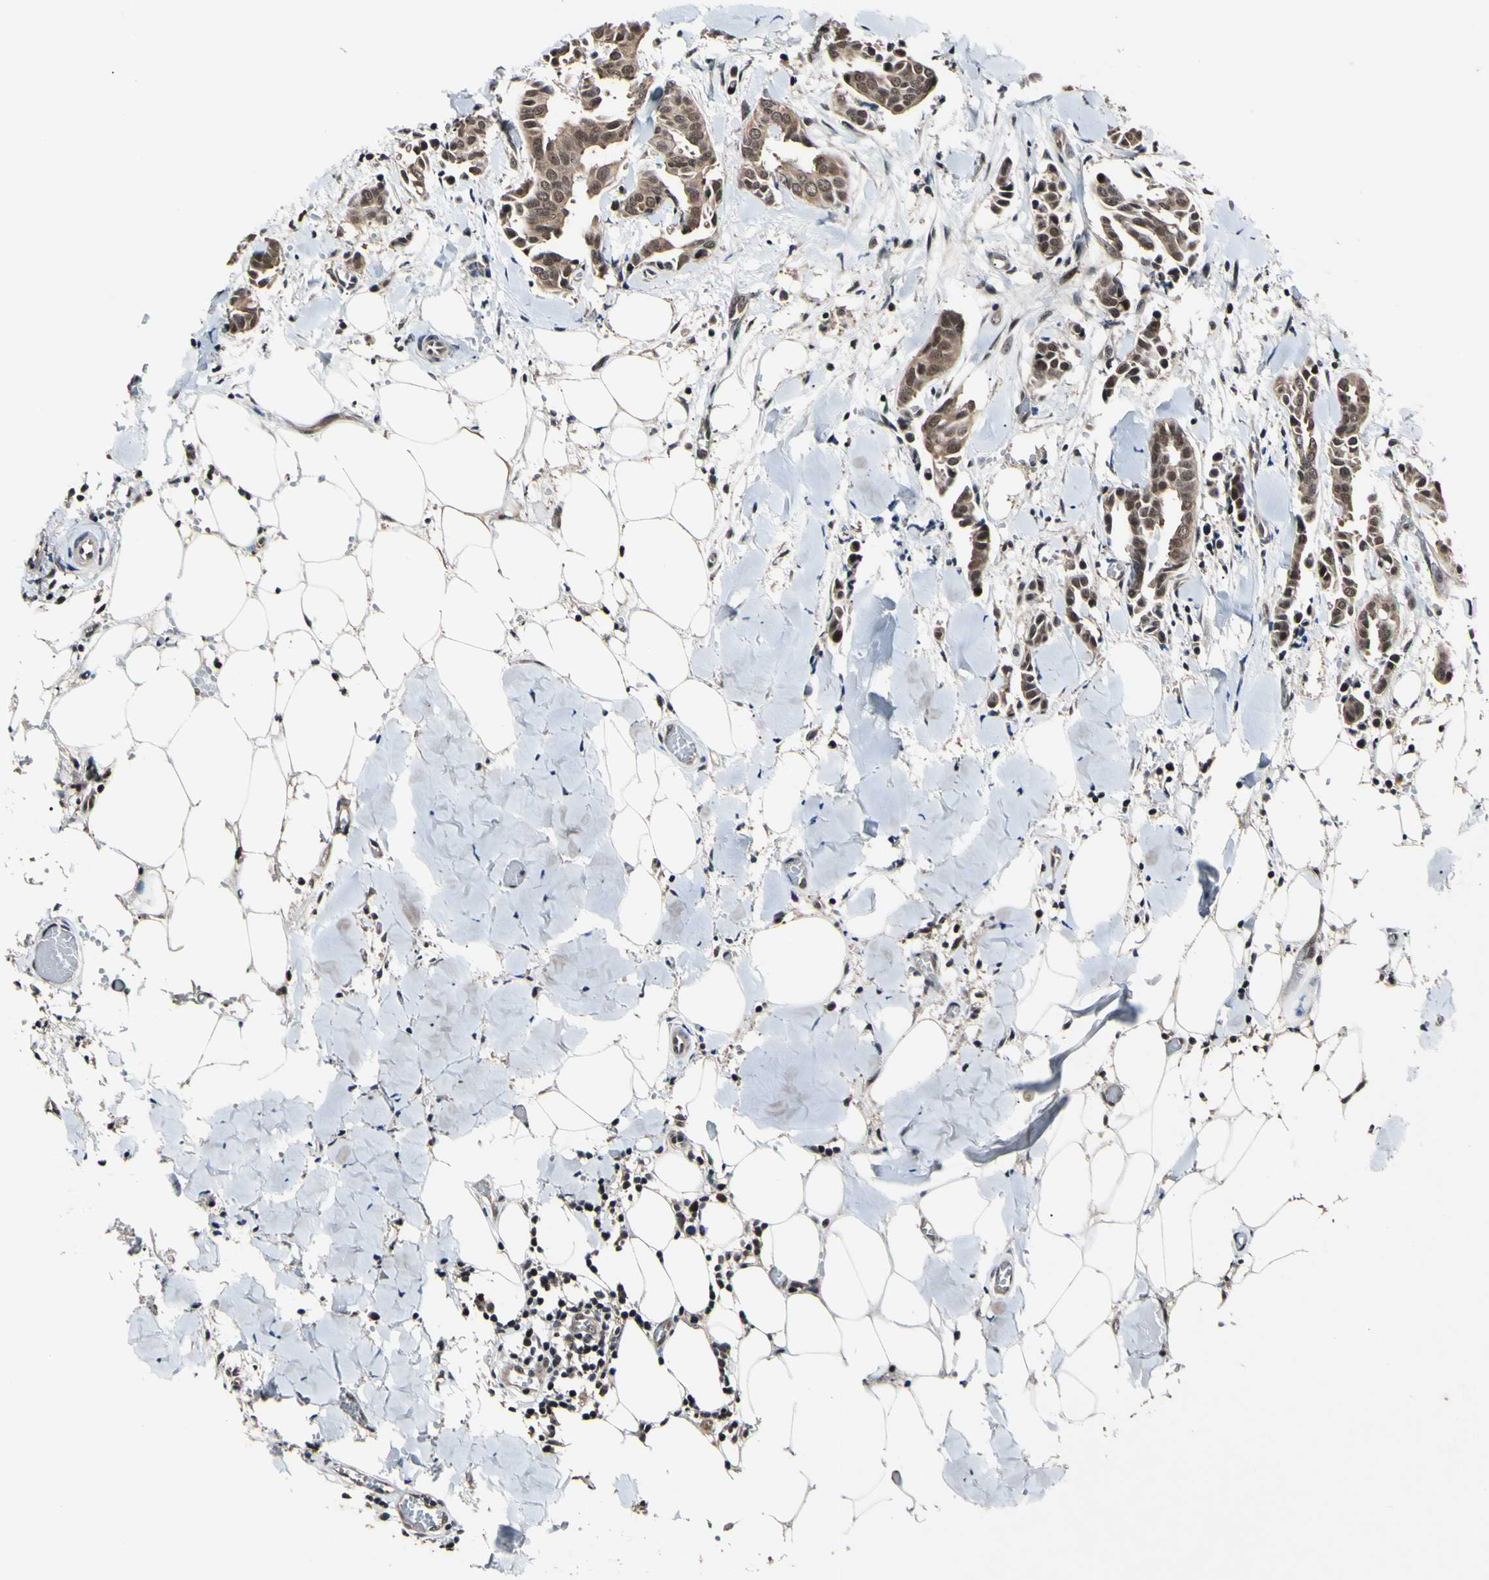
{"staining": {"intensity": "weak", "quantity": ">75%", "location": "cytoplasmic/membranous,nuclear"}, "tissue": "head and neck cancer", "cell_type": "Tumor cells", "image_type": "cancer", "snomed": [{"axis": "morphology", "description": "Adenocarcinoma, NOS"}, {"axis": "topography", "description": "Salivary gland"}, {"axis": "topography", "description": "Head-Neck"}], "caption": "This micrograph displays IHC staining of human head and neck adenocarcinoma, with low weak cytoplasmic/membranous and nuclear positivity in about >75% of tumor cells.", "gene": "PSMD10", "patient": {"sex": "female", "age": 59}}